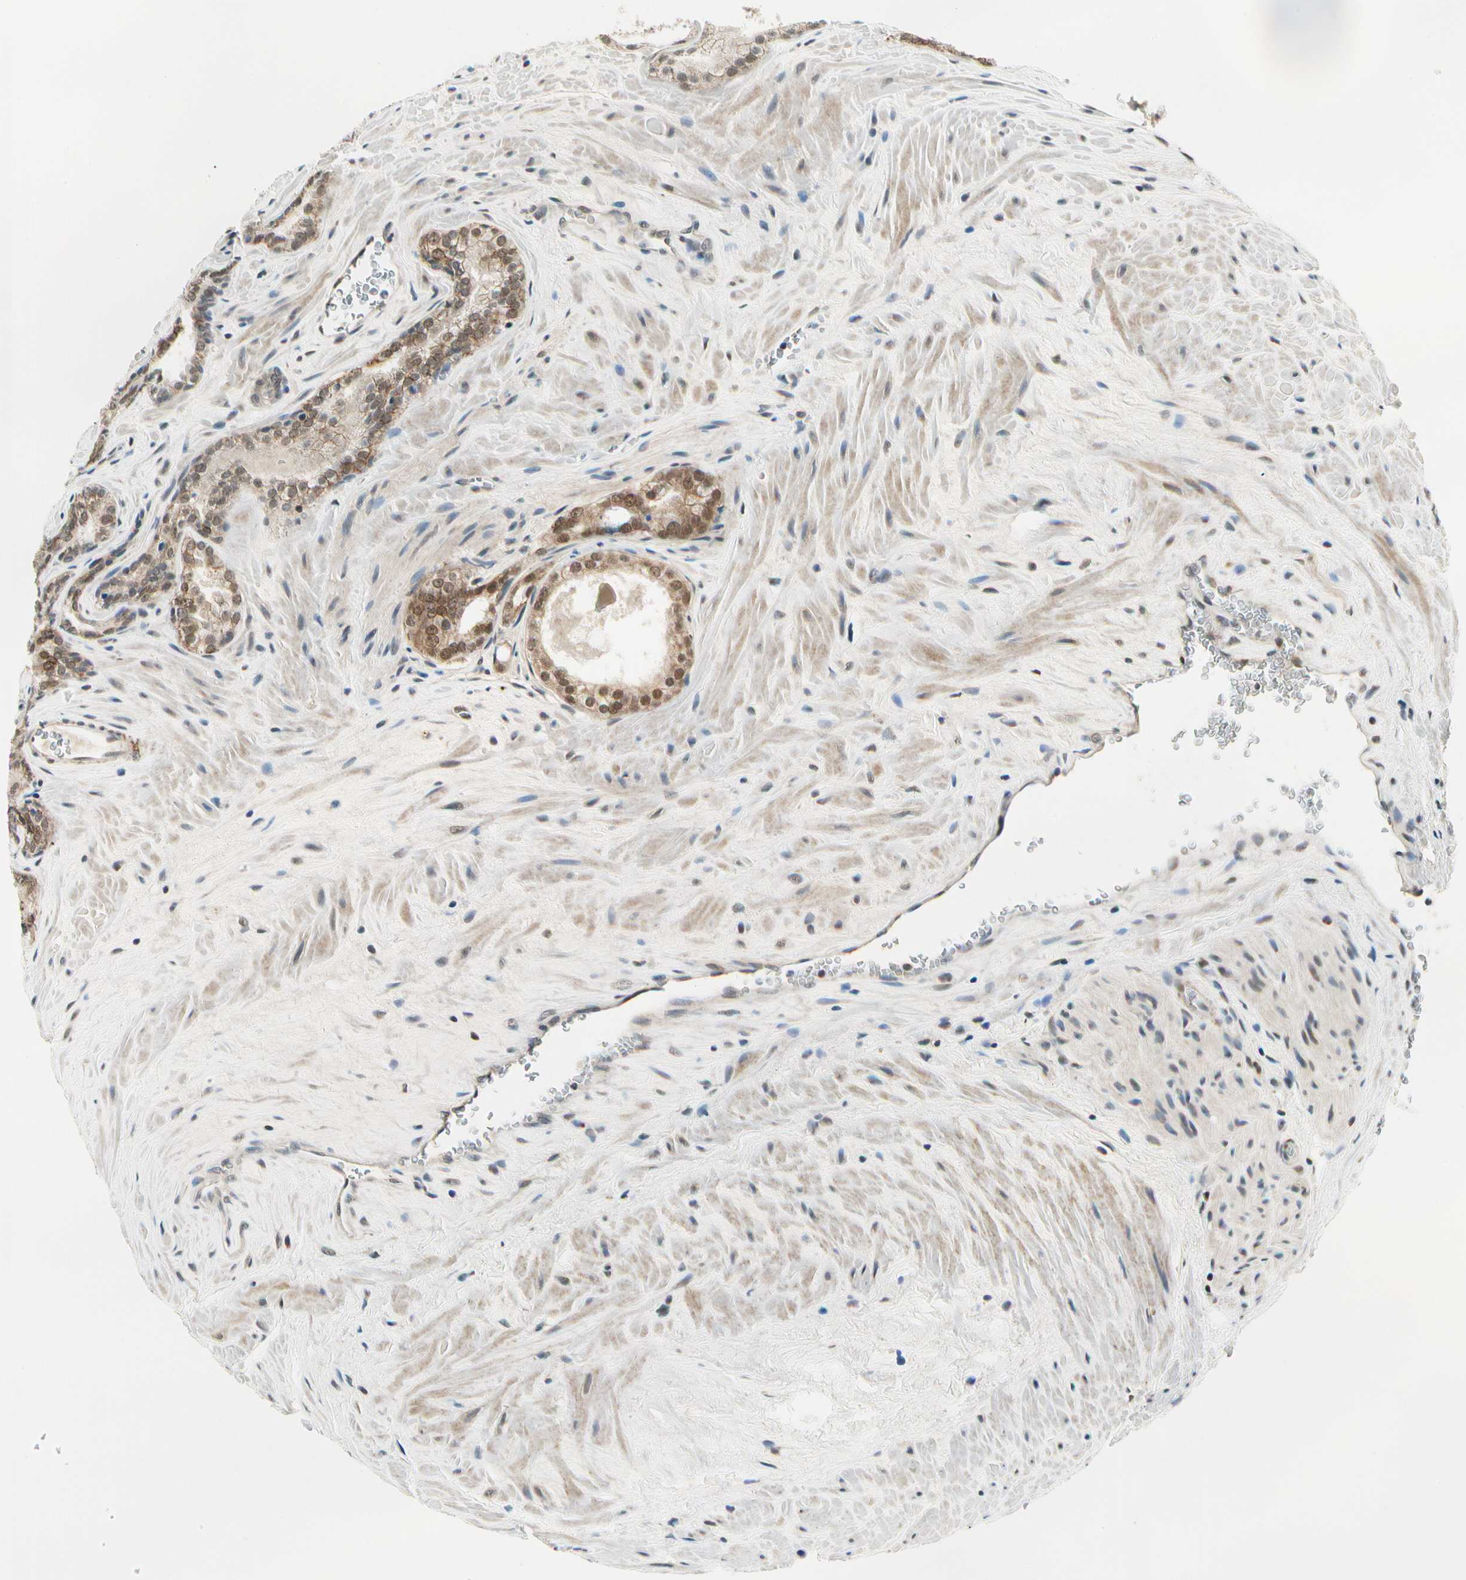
{"staining": {"intensity": "moderate", "quantity": "25%-75%", "location": "cytoplasmic/membranous"}, "tissue": "prostate cancer", "cell_type": "Tumor cells", "image_type": "cancer", "snomed": [{"axis": "morphology", "description": "Adenocarcinoma, Low grade"}, {"axis": "topography", "description": "Prostate"}], "caption": "The micrograph demonstrates a brown stain indicating the presence of a protein in the cytoplasmic/membranous of tumor cells in prostate cancer (adenocarcinoma (low-grade)). (brown staining indicates protein expression, while blue staining denotes nuclei).", "gene": "PDK2", "patient": {"sex": "male", "age": 60}}